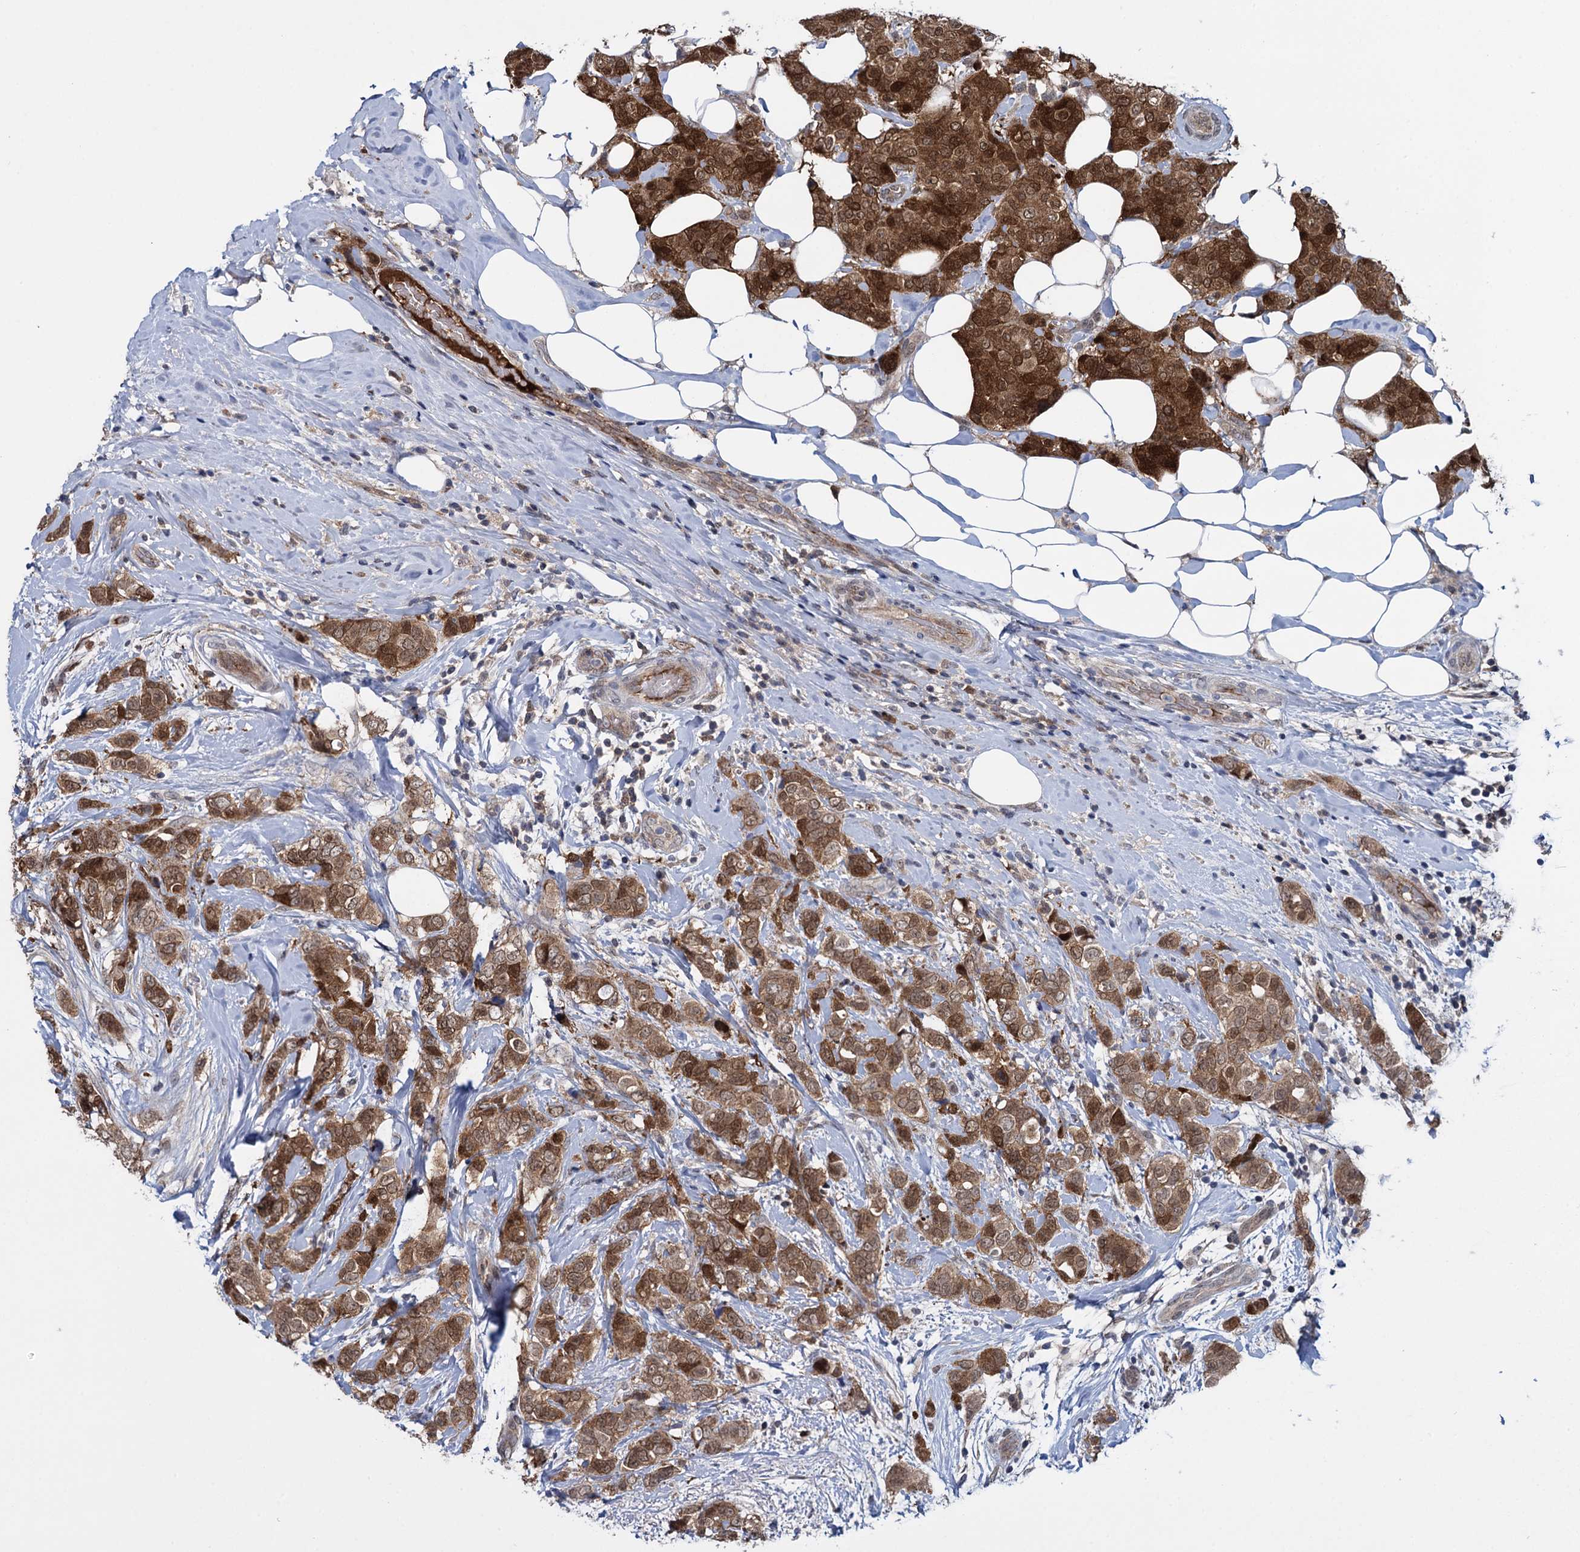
{"staining": {"intensity": "strong", "quantity": ">75%", "location": "cytoplasmic/membranous,nuclear"}, "tissue": "breast cancer", "cell_type": "Tumor cells", "image_type": "cancer", "snomed": [{"axis": "morphology", "description": "Lobular carcinoma"}, {"axis": "topography", "description": "Breast"}], "caption": "High-magnification brightfield microscopy of breast cancer (lobular carcinoma) stained with DAB (3,3'-diaminobenzidine) (brown) and counterstained with hematoxylin (blue). tumor cells exhibit strong cytoplasmic/membranous and nuclear staining is seen in about>75% of cells.", "gene": "GLO1", "patient": {"sex": "female", "age": 51}}